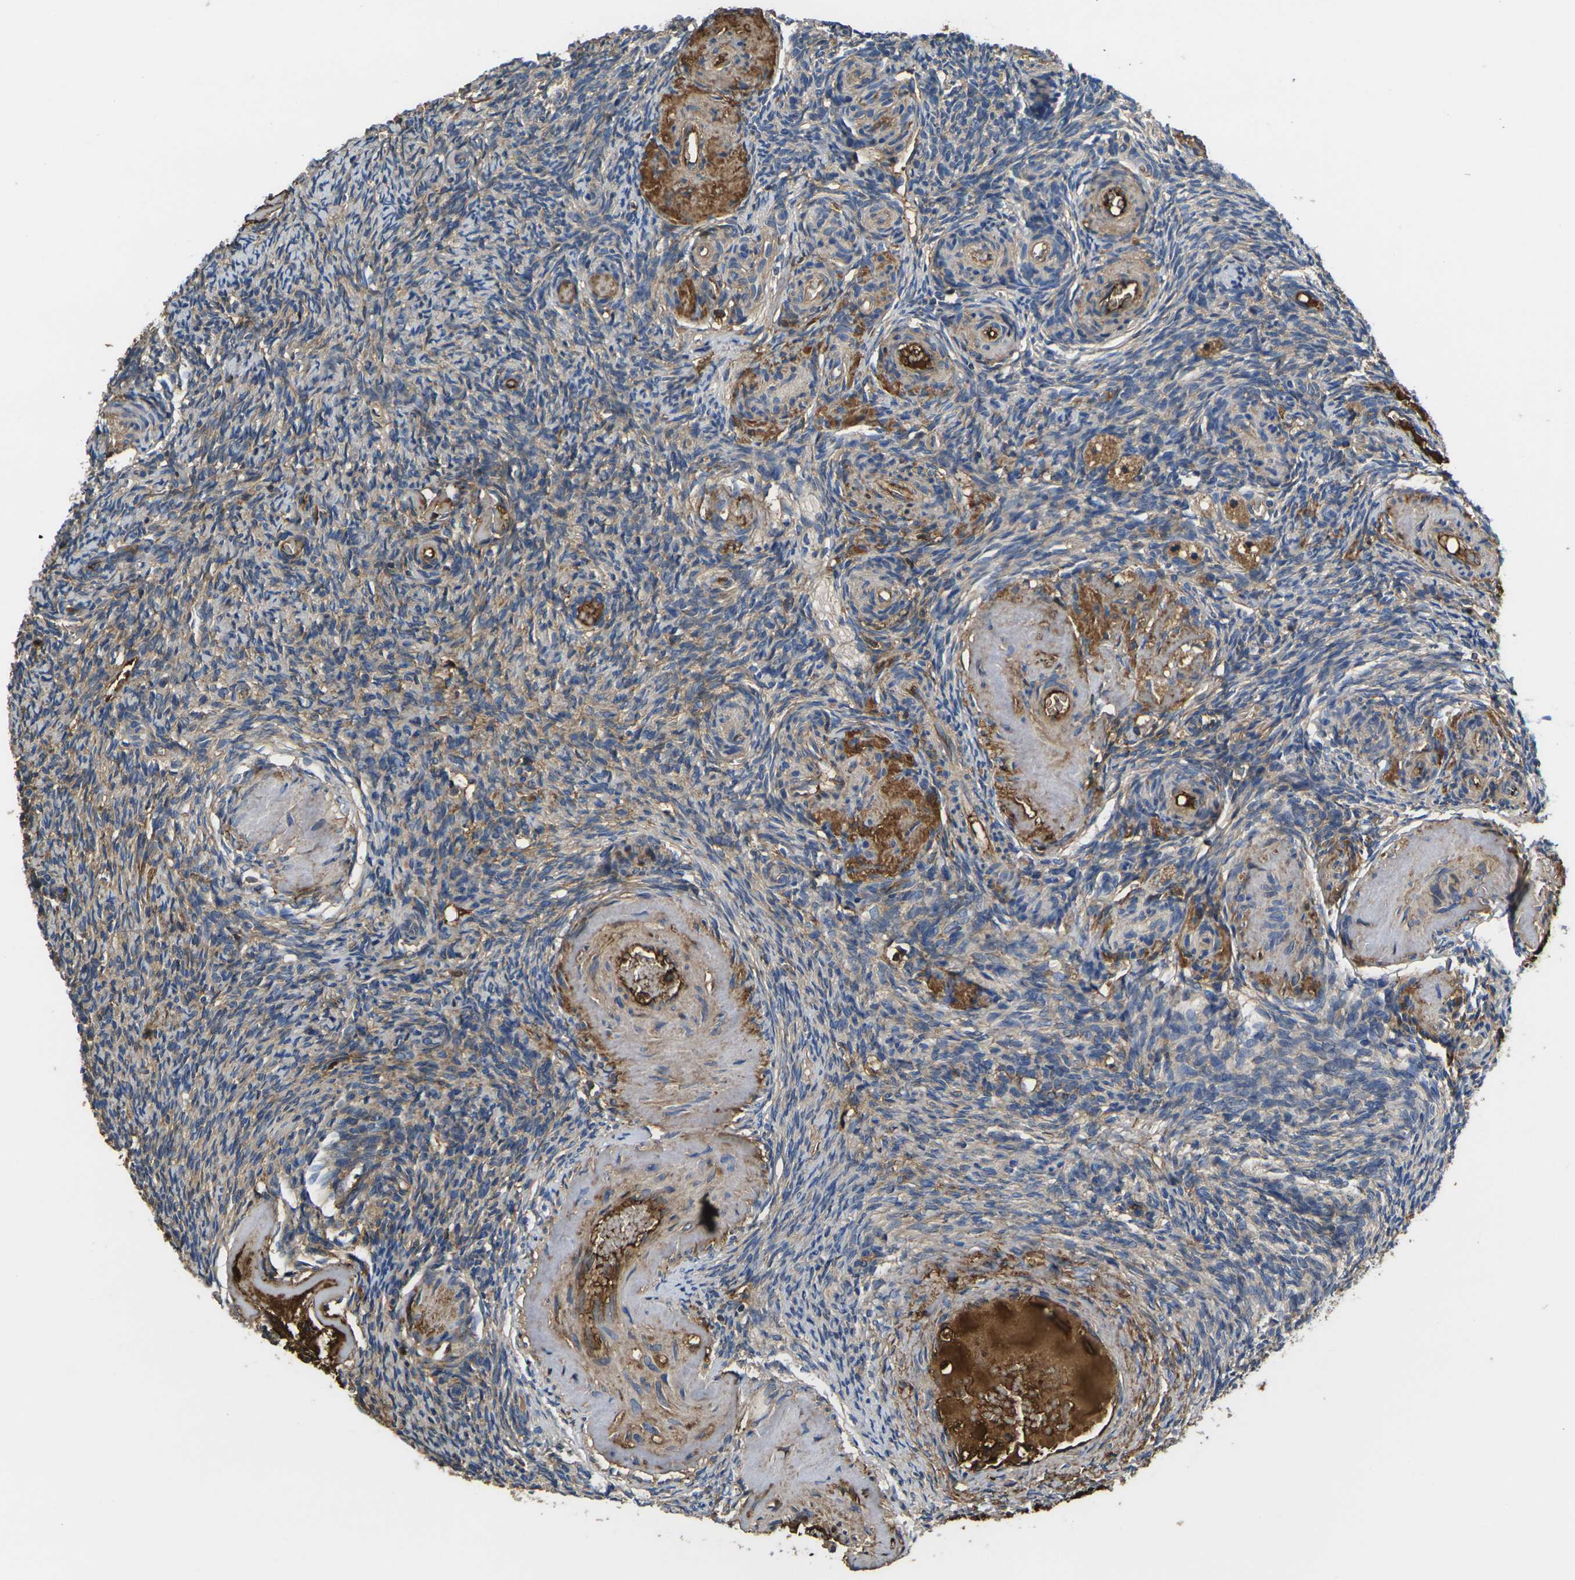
{"staining": {"intensity": "moderate", "quantity": "25%-75%", "location": "cytoplasmic/membranous"}, "tissue": "ovary", "cell_type": "Ovarian stroma cells", "image_type": "normal", "snomed": [{"axis": "morphology", "description": "Normal tissue, NOS"}, {"axis": "topography", "description": "Ovary"}], "caption": "DAB immunohistochemical staining of benign ovary reveals moderate cytoplasmic/membranous protein expression in approximately 25%-75% of ovarian stroma cells.", "gene": "HSPG2", "patient": {"sex": "female", "age": 60}}